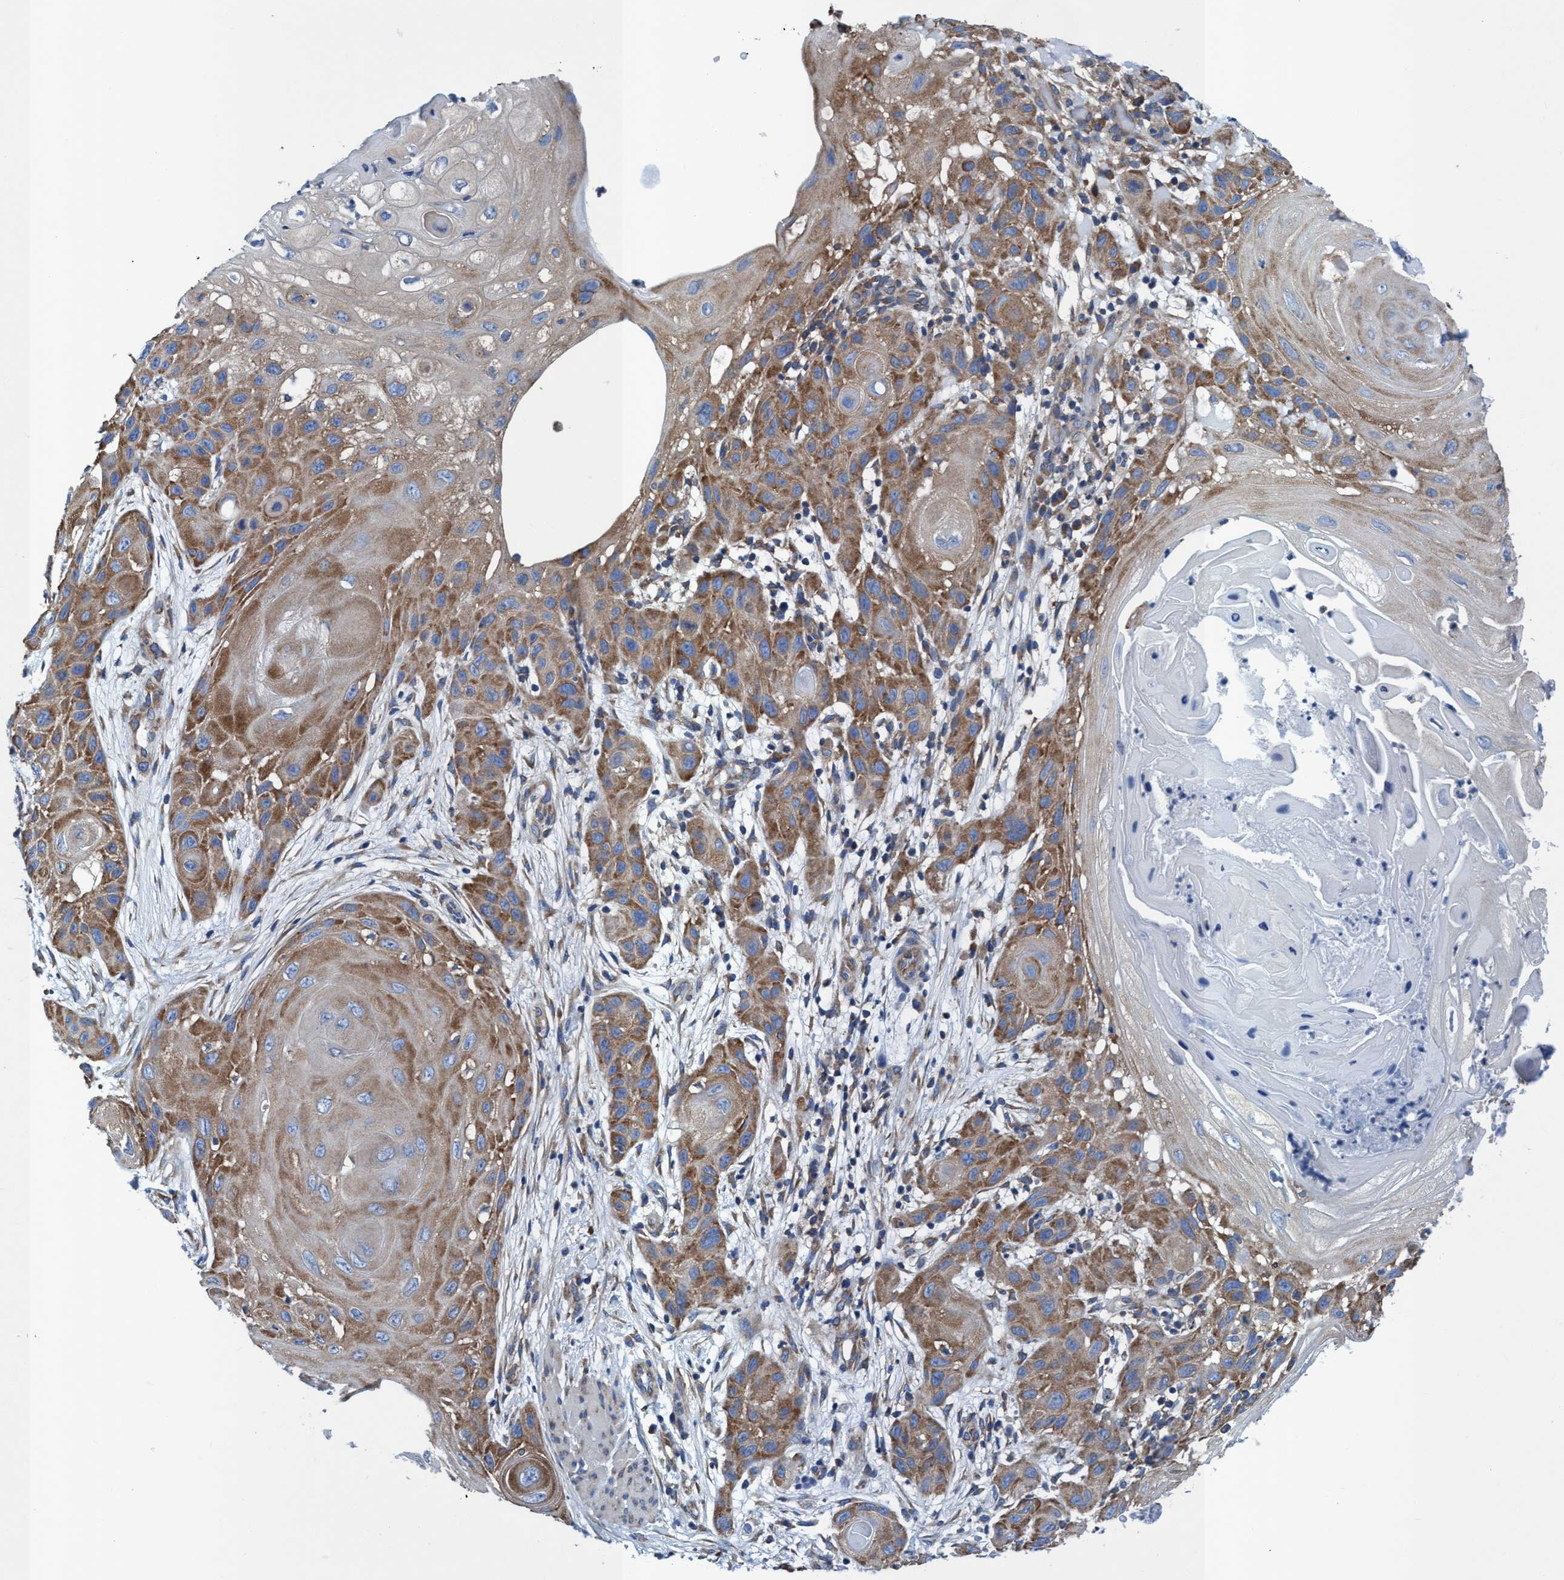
{"staining": {"intensity": "moderate", "quantity": ">75%", "location": "cytoplasmic/membranous"}, "tissue": "skin cancer", "cell_type": "Tumor cells", "image_type": "cancer", "snomed": [{"axis": "morphology", "description": "Squamous cell carcinoma, NOS"}, {"axis": "topography", "description": "Skin"}], "caption": "DAB immunohistochemical staining of skin cancer demonstrates moderate cytoplasmic/membranous protein staining in about >75% of tumor cells.", "gene": "NMT1", "patient": {"sex": "female", "age": 96}}